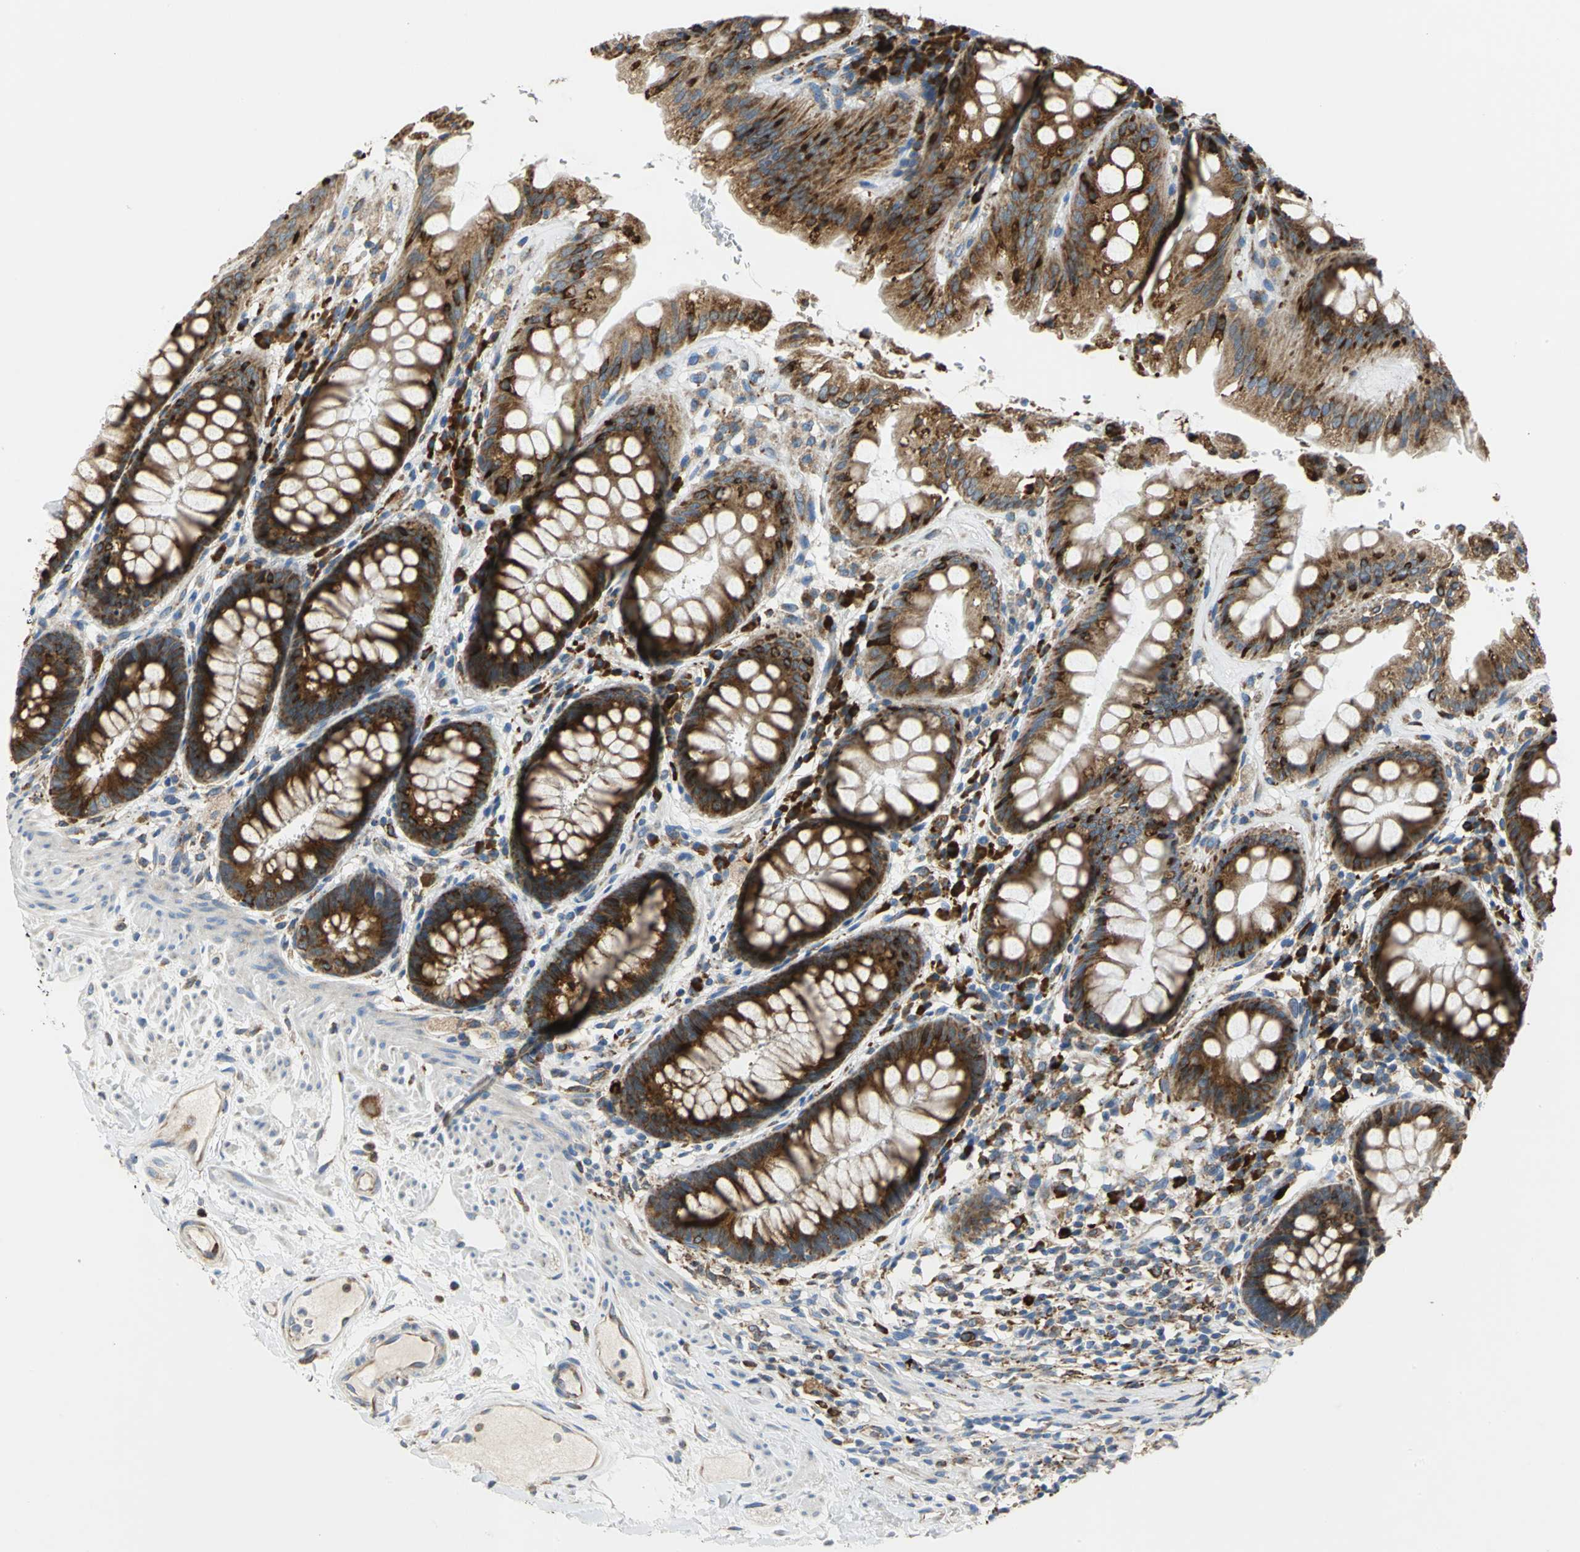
{"staining": {"intensity": "strong", "quantity": ">75%", "location": "cytoplasmic/membranous"}, "tissue": "rectum", "cell_type": "Glandular cells", "image_type": "normal", "snomed": [{"axis": "morphology", "description": "Normal tissue, NOS"}, {"axis": "topography", "description": "Rectum"}], "caption": "A micrograph of human rectum stained for a protein exhibits strong cytoplasmic/membranous brown staining in glandular cells. (DAB = brown stain, brightfield microscopy at high magnification).", "gene": "TULP4", "patient": {"sex": "female", "age": 46}}